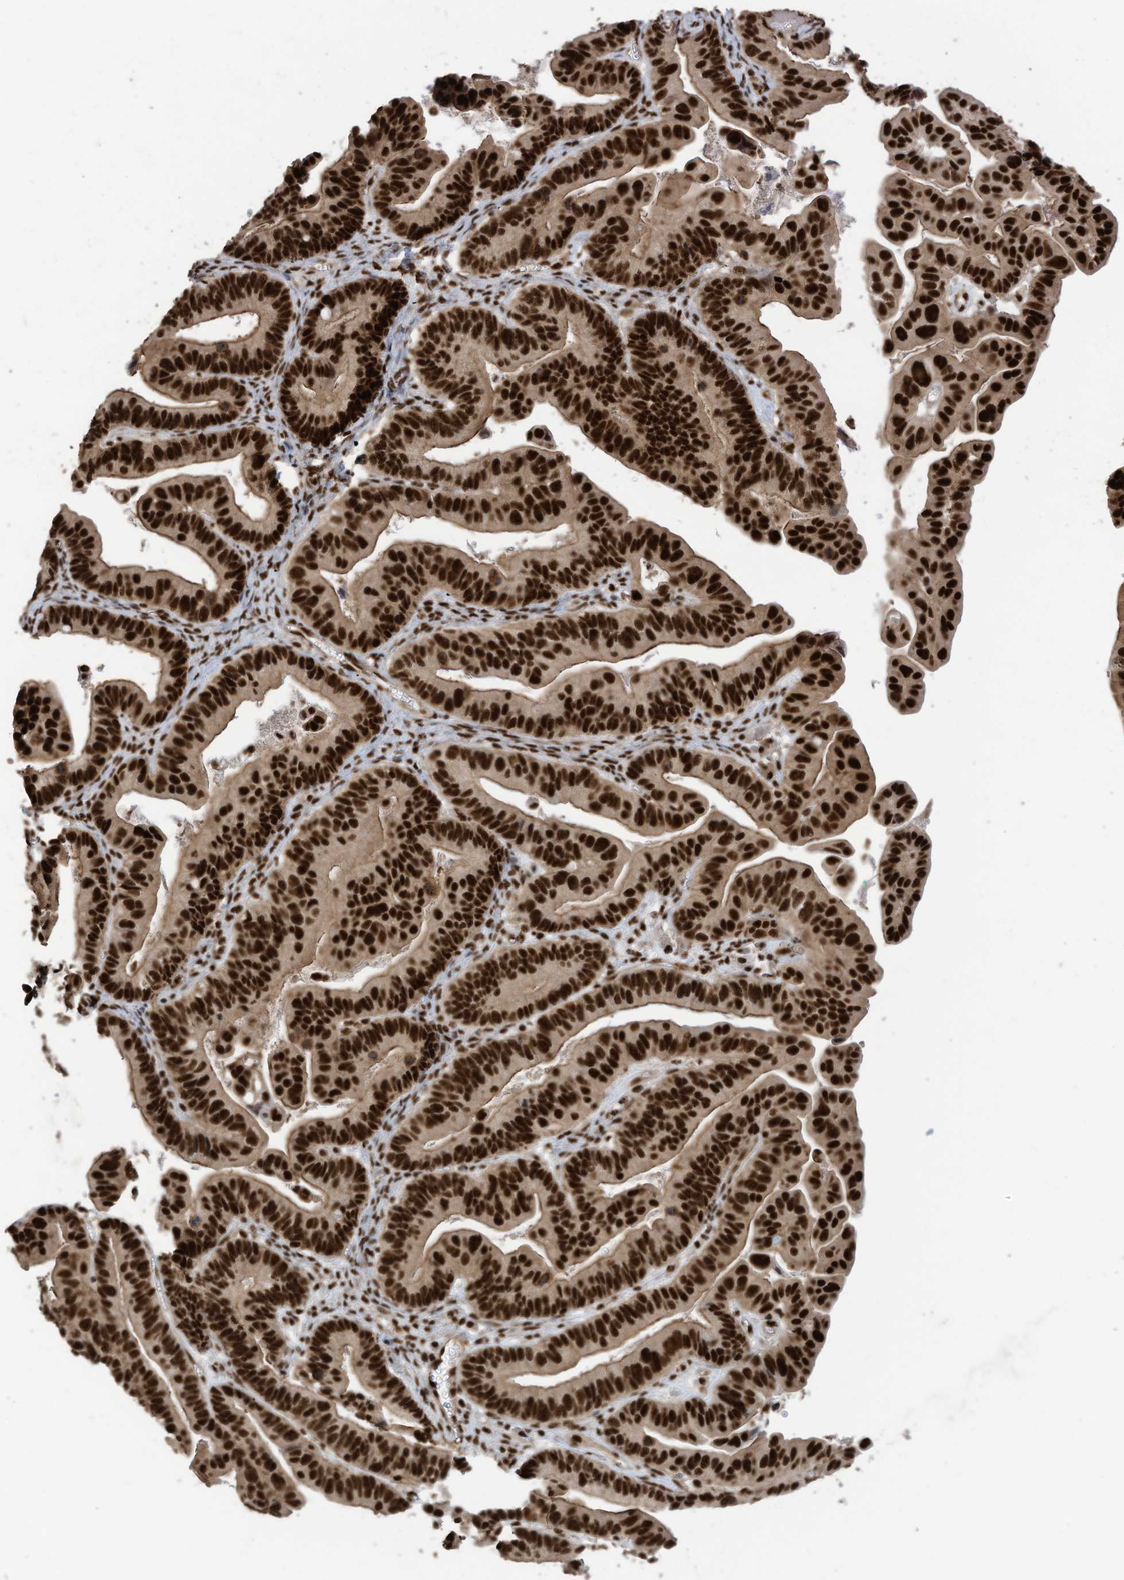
{"staining": {"intensity": "strong", "quantity": ">75%", "location": "nuclear"}, "tissue": "ovarian cancer", "cell_type": "Tumor cells", "image_type": "cancer", "snomed": [{"axis": "morphology", "description": "Cystadenocarcinoma, serous, NOS"}, {"axis": "topography", "description": "Ovary"}], "caption": "Protein staining of serous cystadenocarcinoma (ovarian) tissue demonstrates strong nuclear staining in approximately >75% of tumor cells.", "gene": "SF3A3", "patient": {"sex": "female", "age": 56}}